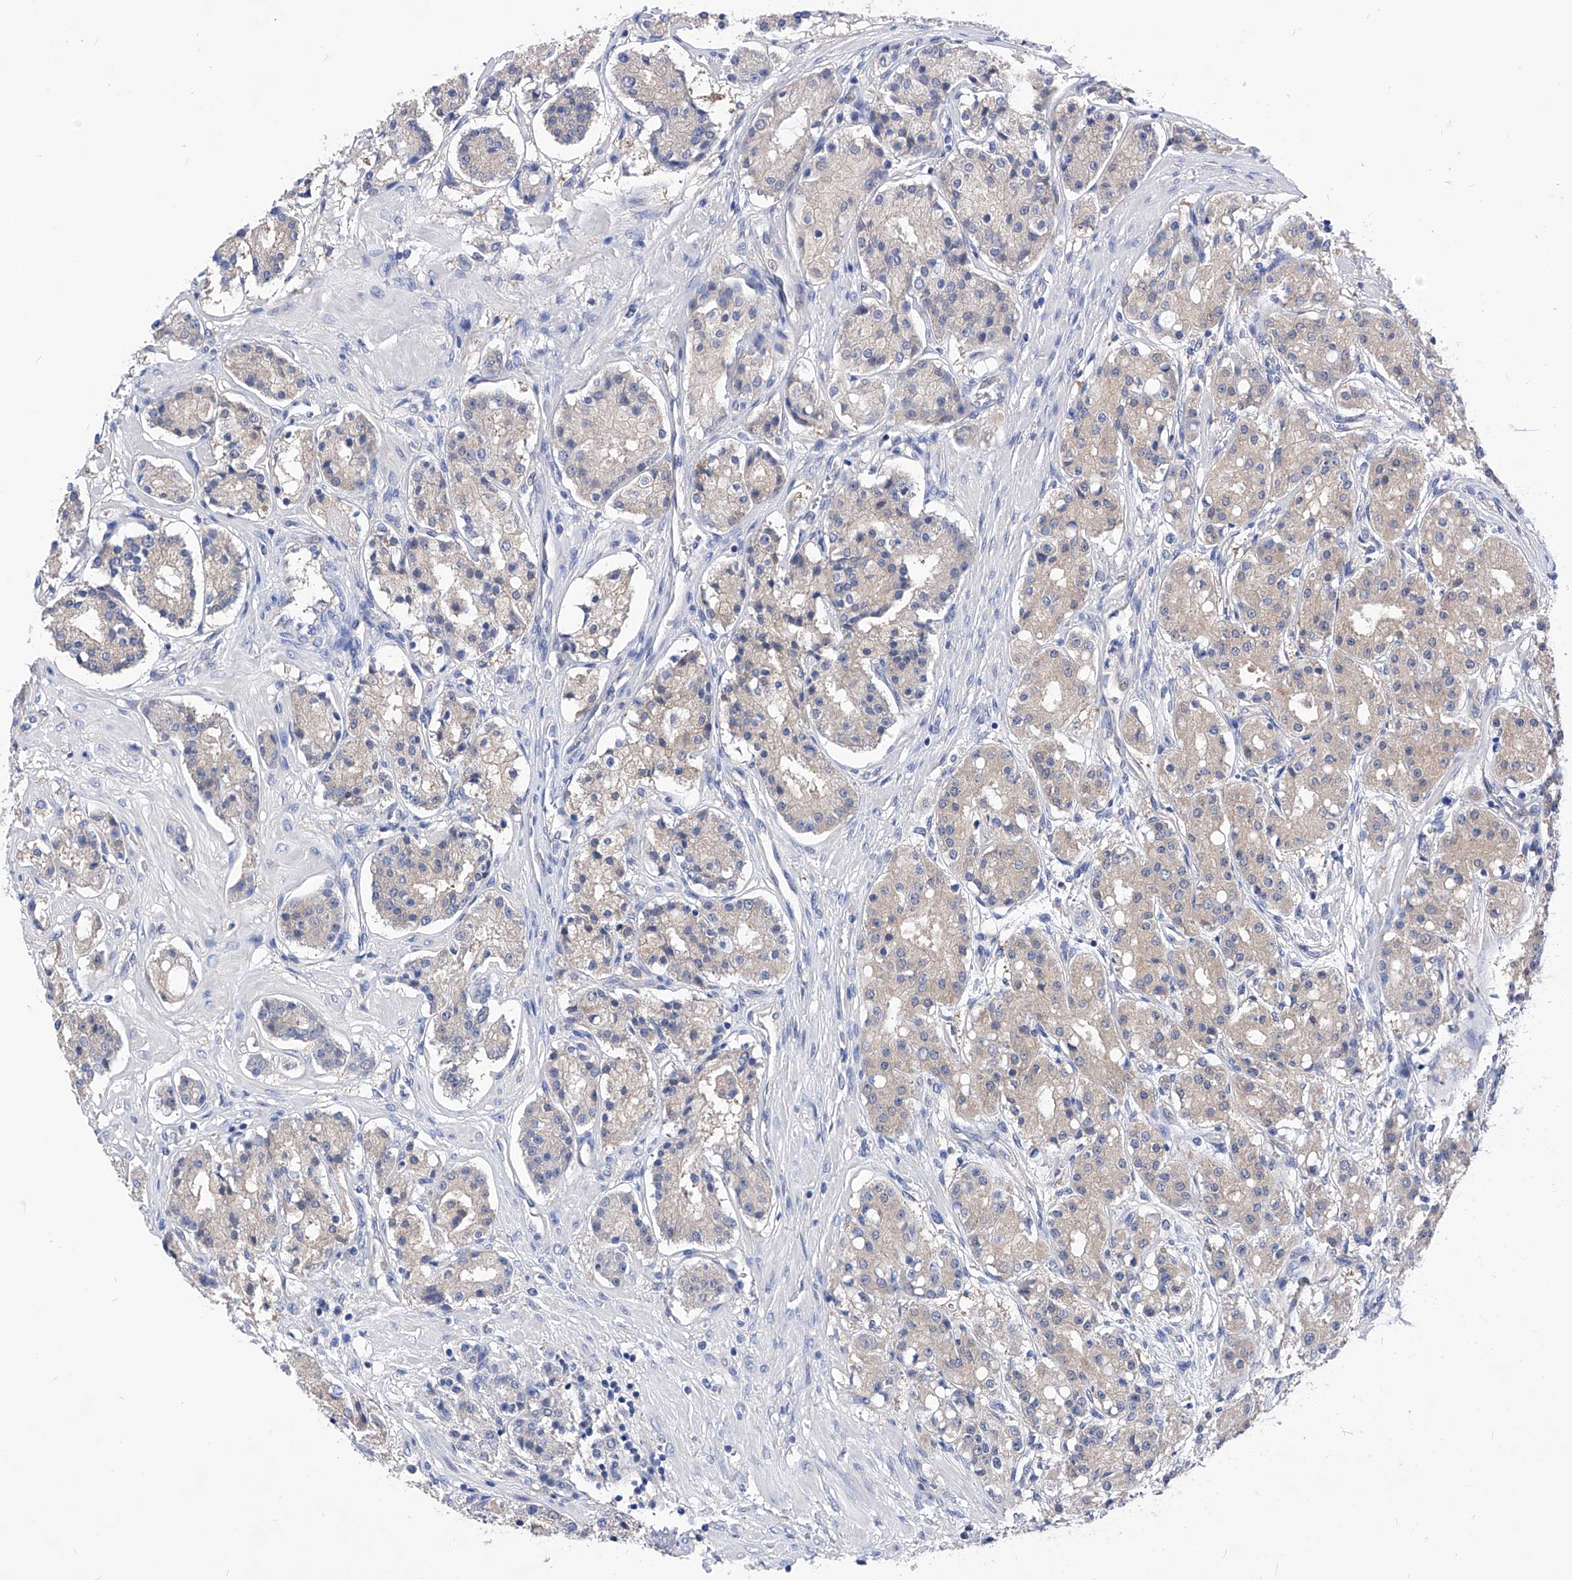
{"staining": {"intensity": "negative", "quantity": "none", "location": "none"}, "tissue": "prostate cancer", "cell_type": "Tumor cells", "image_type": "cancer", "snomed": [{"axis": "morphology", "description": "Adenocarcinoma, High grade"}, {"axis": "topography", "description": "Prostate"}], "caption": "Immunohistochemical staining of human prostate adenocarcinoma (high-grade) reveals no significant staining in tumor cells. (Brightfield microscopy of DAB immunohistochemistry (IHC) at high magnification).", "gene": "XPNPEP1", "patient": {"sex": "male", "age": 60}}